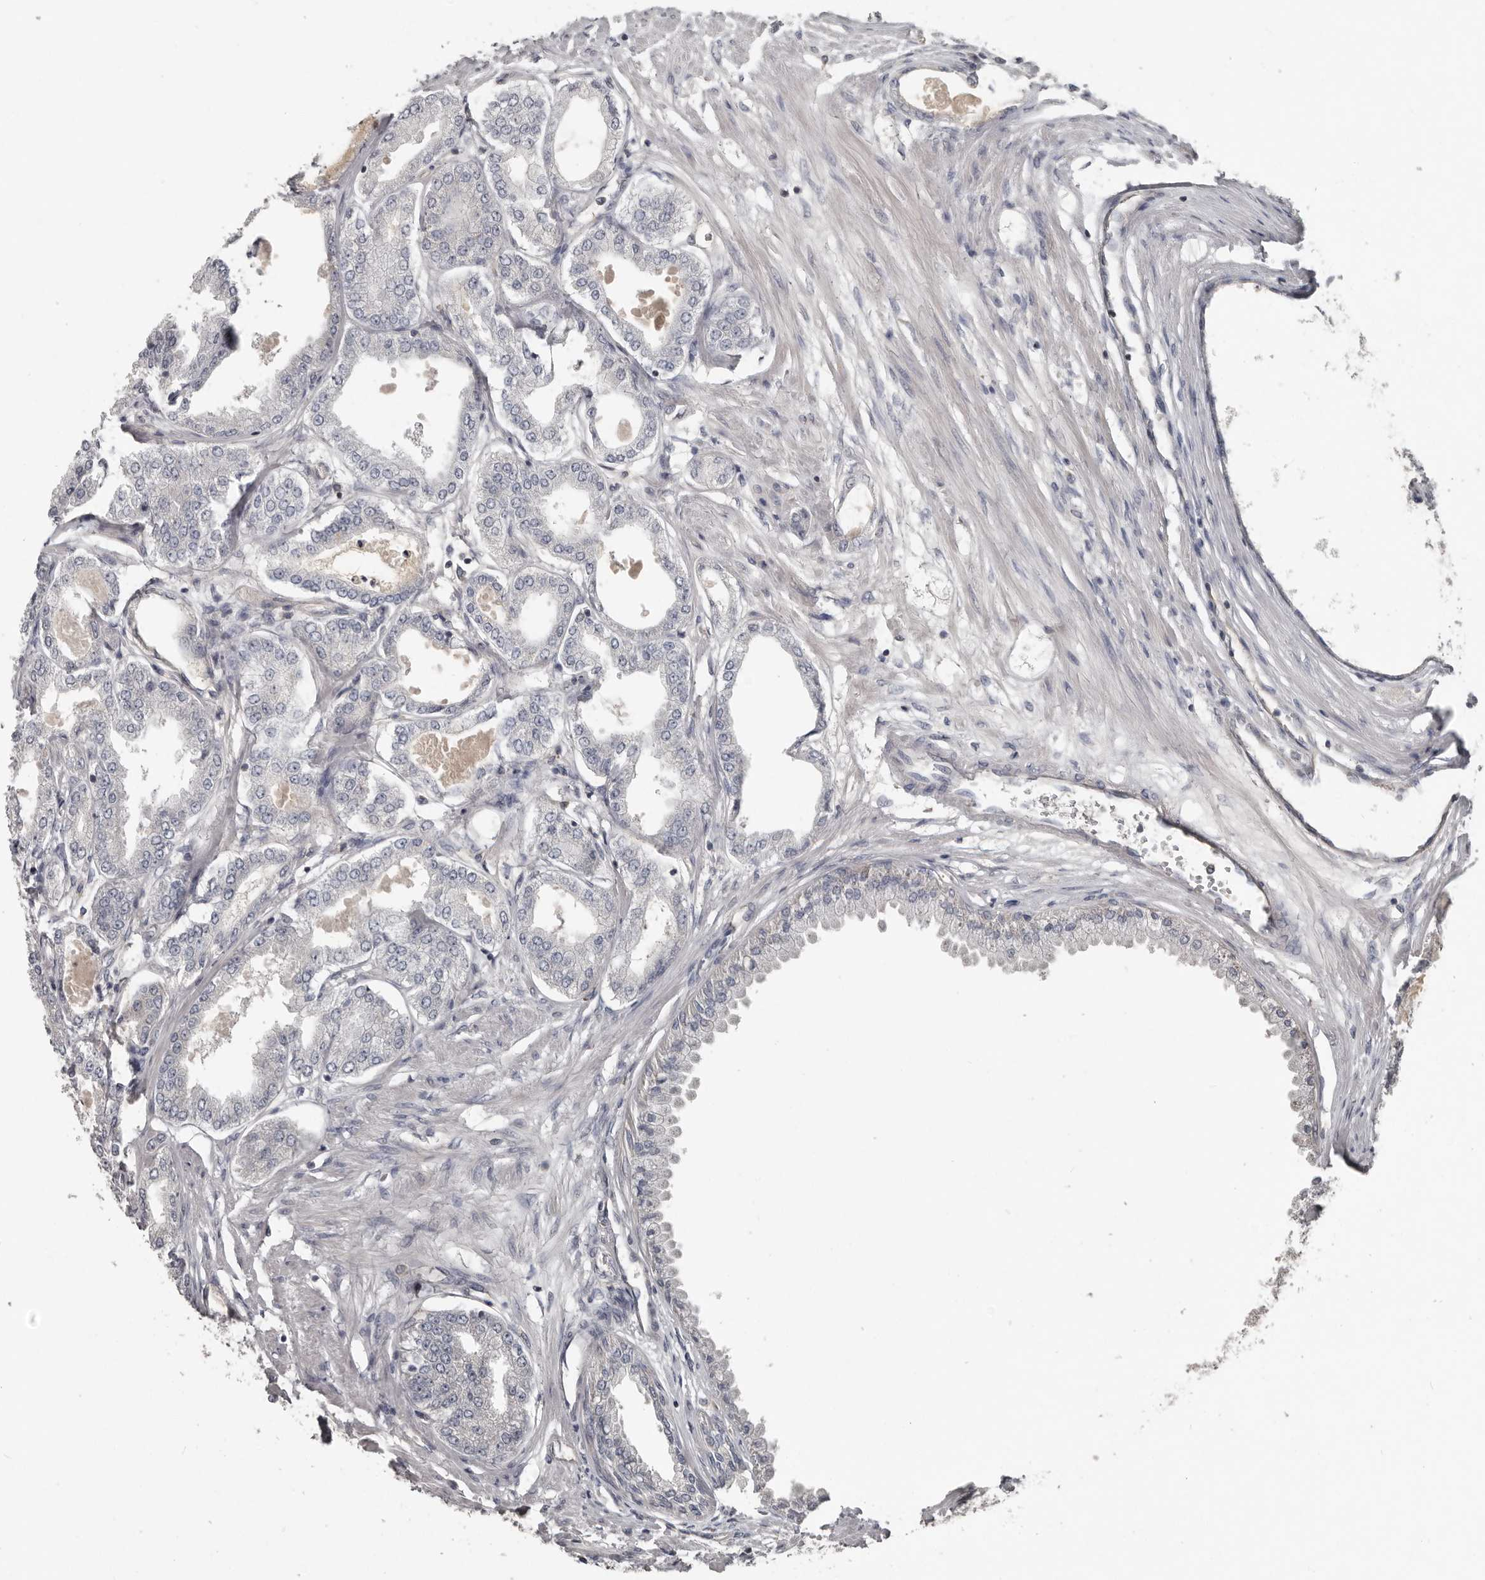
{"staining": {"intensity": "negative", "quantity": "none", "location": "none"}, "tissue": "prostate cancer", "cell_type": "Tumor cells", "image_type": "cancer", "snomed": [{"axis": "morphology", "description": "Adenocarcinoma, Low grade"}, {"axis": "topography", "description": "Prostate"}], "caption": "Human adenocarcinoma (low-grade) (prostate) stained for a protein using immunohistochemistry shows no expression in tumor cells.", "gene": "CA6", "patient": {"sex": "male", "age": 63}}